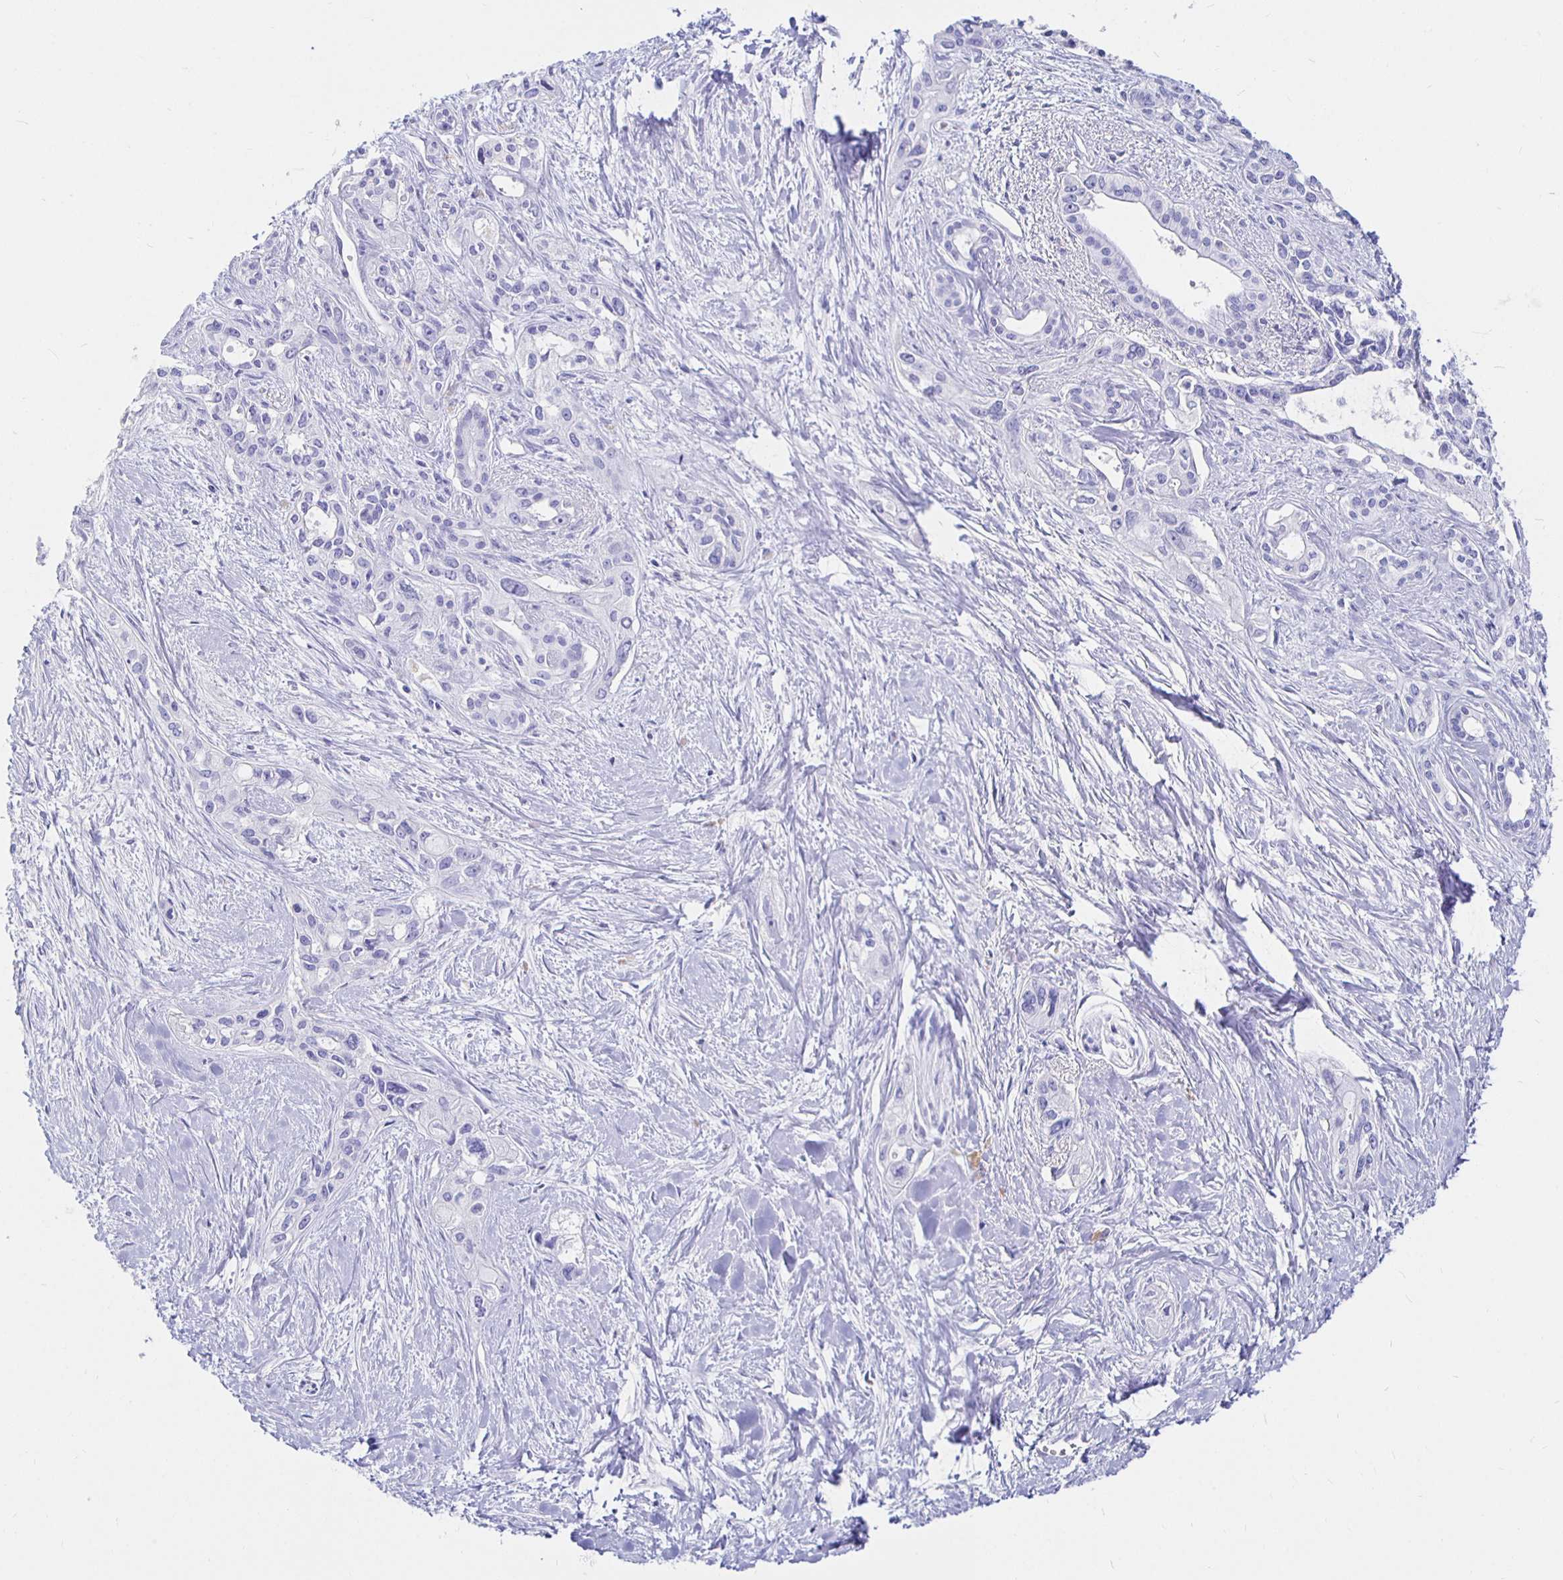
{"staining": {"intensity": "negative", "quantity": "none", "location": "none"}, "tissue": "pancreatic cancer", "cell_type": "Tumor cells", "image_type": "cancer", "snomed": [{"axis": "morphology", "description": "Adenocarcinoma, NOS"}, {"axis": "topography", "description": "Pancreas"}], "caption": "This photomicrograph is of pancreatic cancer stained with immunohistochemistry to label a protein in brown with the nuclei are counter-stained blue. There is no positivity in tumor cells.", "gene": "UMOD", "patient": {"sex": "female", "age": 50}}